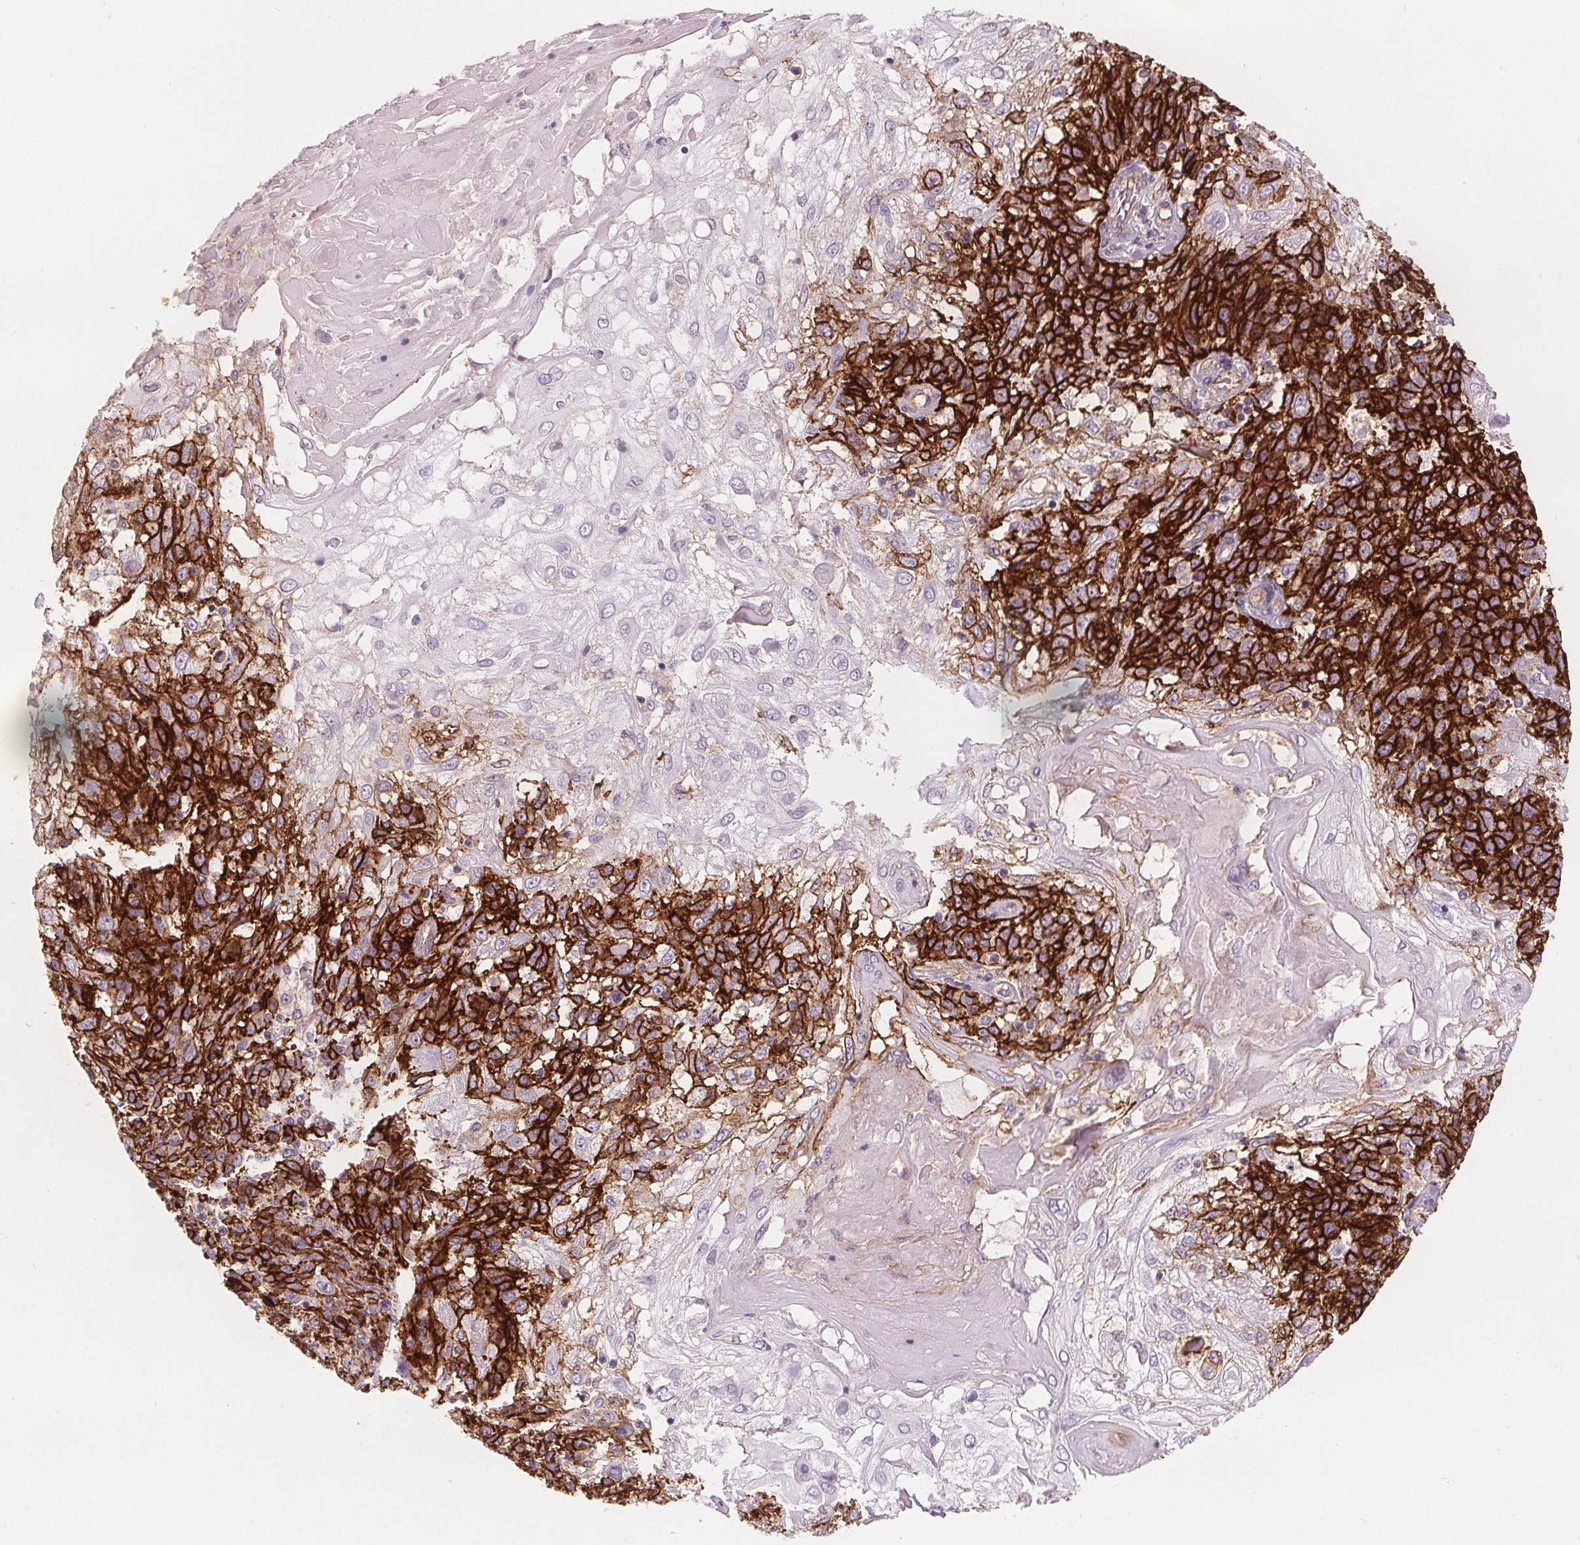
{"staining": {"intensity": "strong", "quantity": "25%-75%", "location": "cytoplasmic/membranous"}, "tissue": "skin cancer", "cell_type": "Tumor cells", "image_type": "cancer", "snomed": [{"axis": "morphology", "description": "Normal tissue, NOS"}, {"axis": "morphology", "description": "Squamous cell carcinoma, NOS"}, {"axis": "topography", "description": "Skin"}], "caption": "Protein expression analysis of human skin cancer (squamous cell carcinoma) reveals strong cytoplasmic/membranous expression in approximately 25%-75% of tumor cells.", "gene": "ATP1A1", "patient": {"sex": "female", "age": 83}}